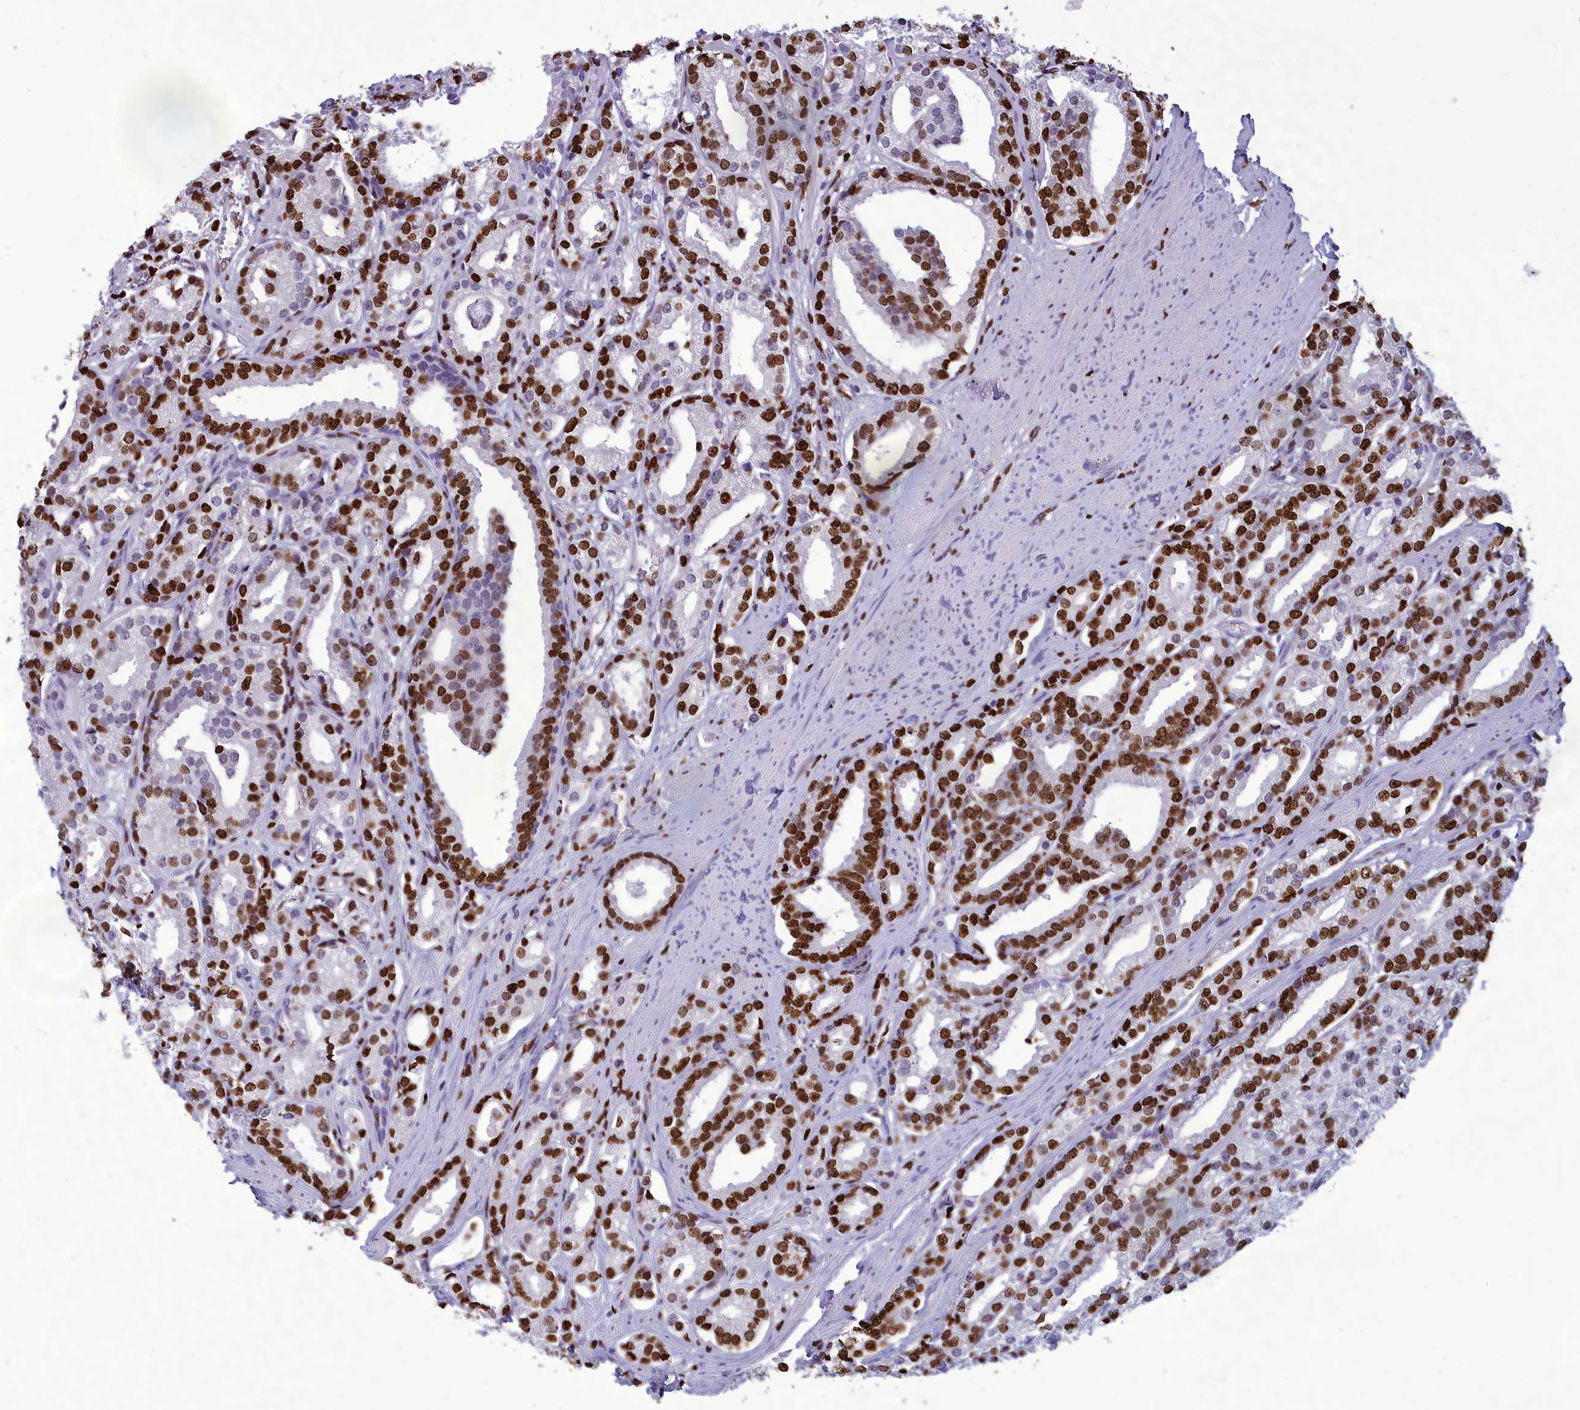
{"staining": {"intensity": "strong", "quantity": ">75%", "location": "nuclear"}, "tissue": "prostate cancer", "cell_type": "Tumor cells", "image_type": "cancer", "snomed": [{"axis": "morphology", "description": "Adenocarcinoma, High grade"}, {"axis": "topography", "description": "Prostate"}], "caption": "Immunohistochemical staining of human prostate cancer (adenocarcinoma (high-grade)) reveals high levels of strong nuclear positivity in approximately >75% of tumor cells. (DAB (3,3'-diaminobenzidine) IHC with brightfield microscopy, high magnification).", "gene": "AKAP17A", "patient": {"sex": "male", "age": 69}}